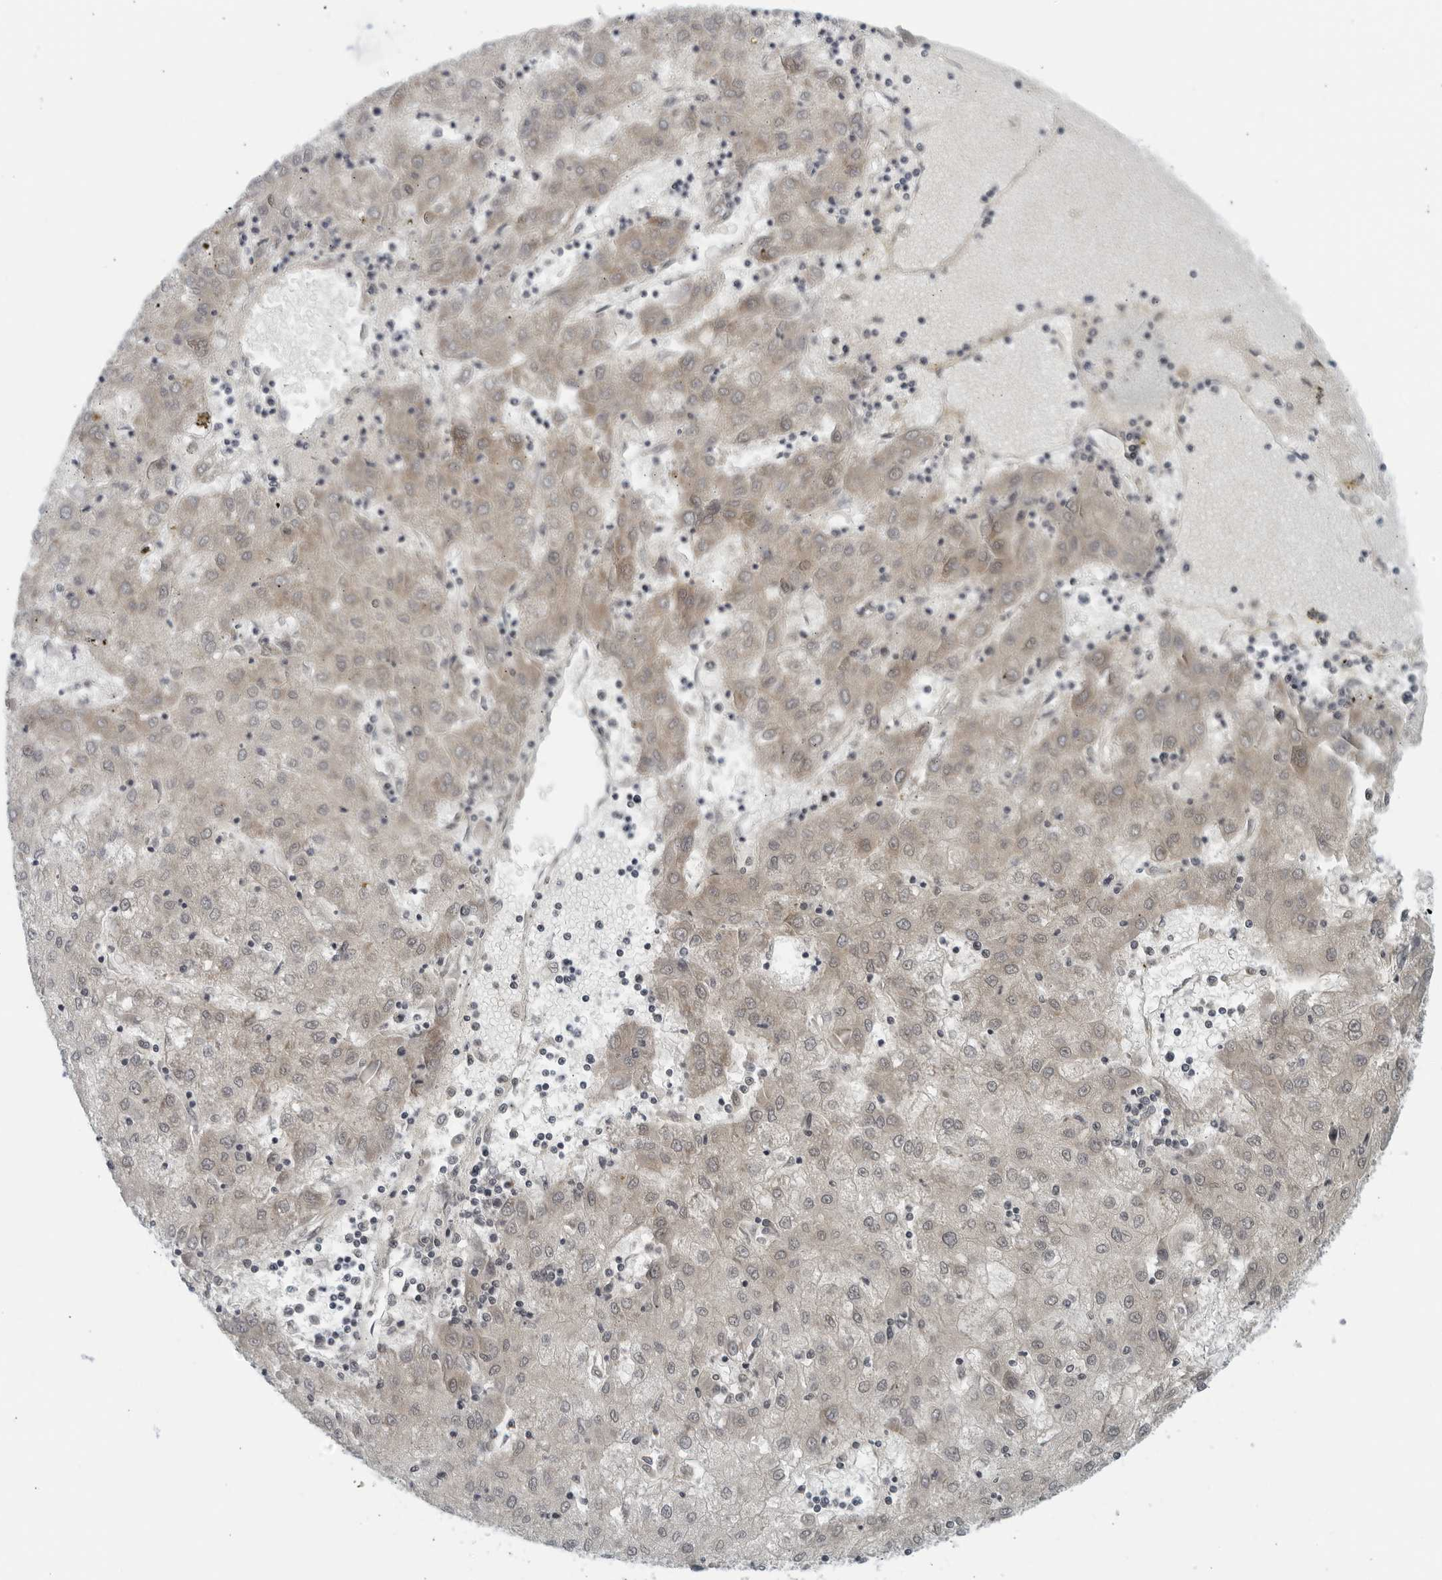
{"staining": {"intensity": "weak", "quantity": "<25%", "location": "nuclear"}, "tissue": "liver cancer", "cell_type": "Tumor cells", "image_type": "cancer", "snomed": [{"axis": "morphology", "description": "Carcinoma, Hepatocellular, NOS"}, {"axis": "topography", "description": "Liver"}], "caption": "There is no significant expression in tumor cells of liver cancer (hepatocellular carcinoma).", "gene": "RC3H1", "patient": {"sex": "male", "age": 72}}